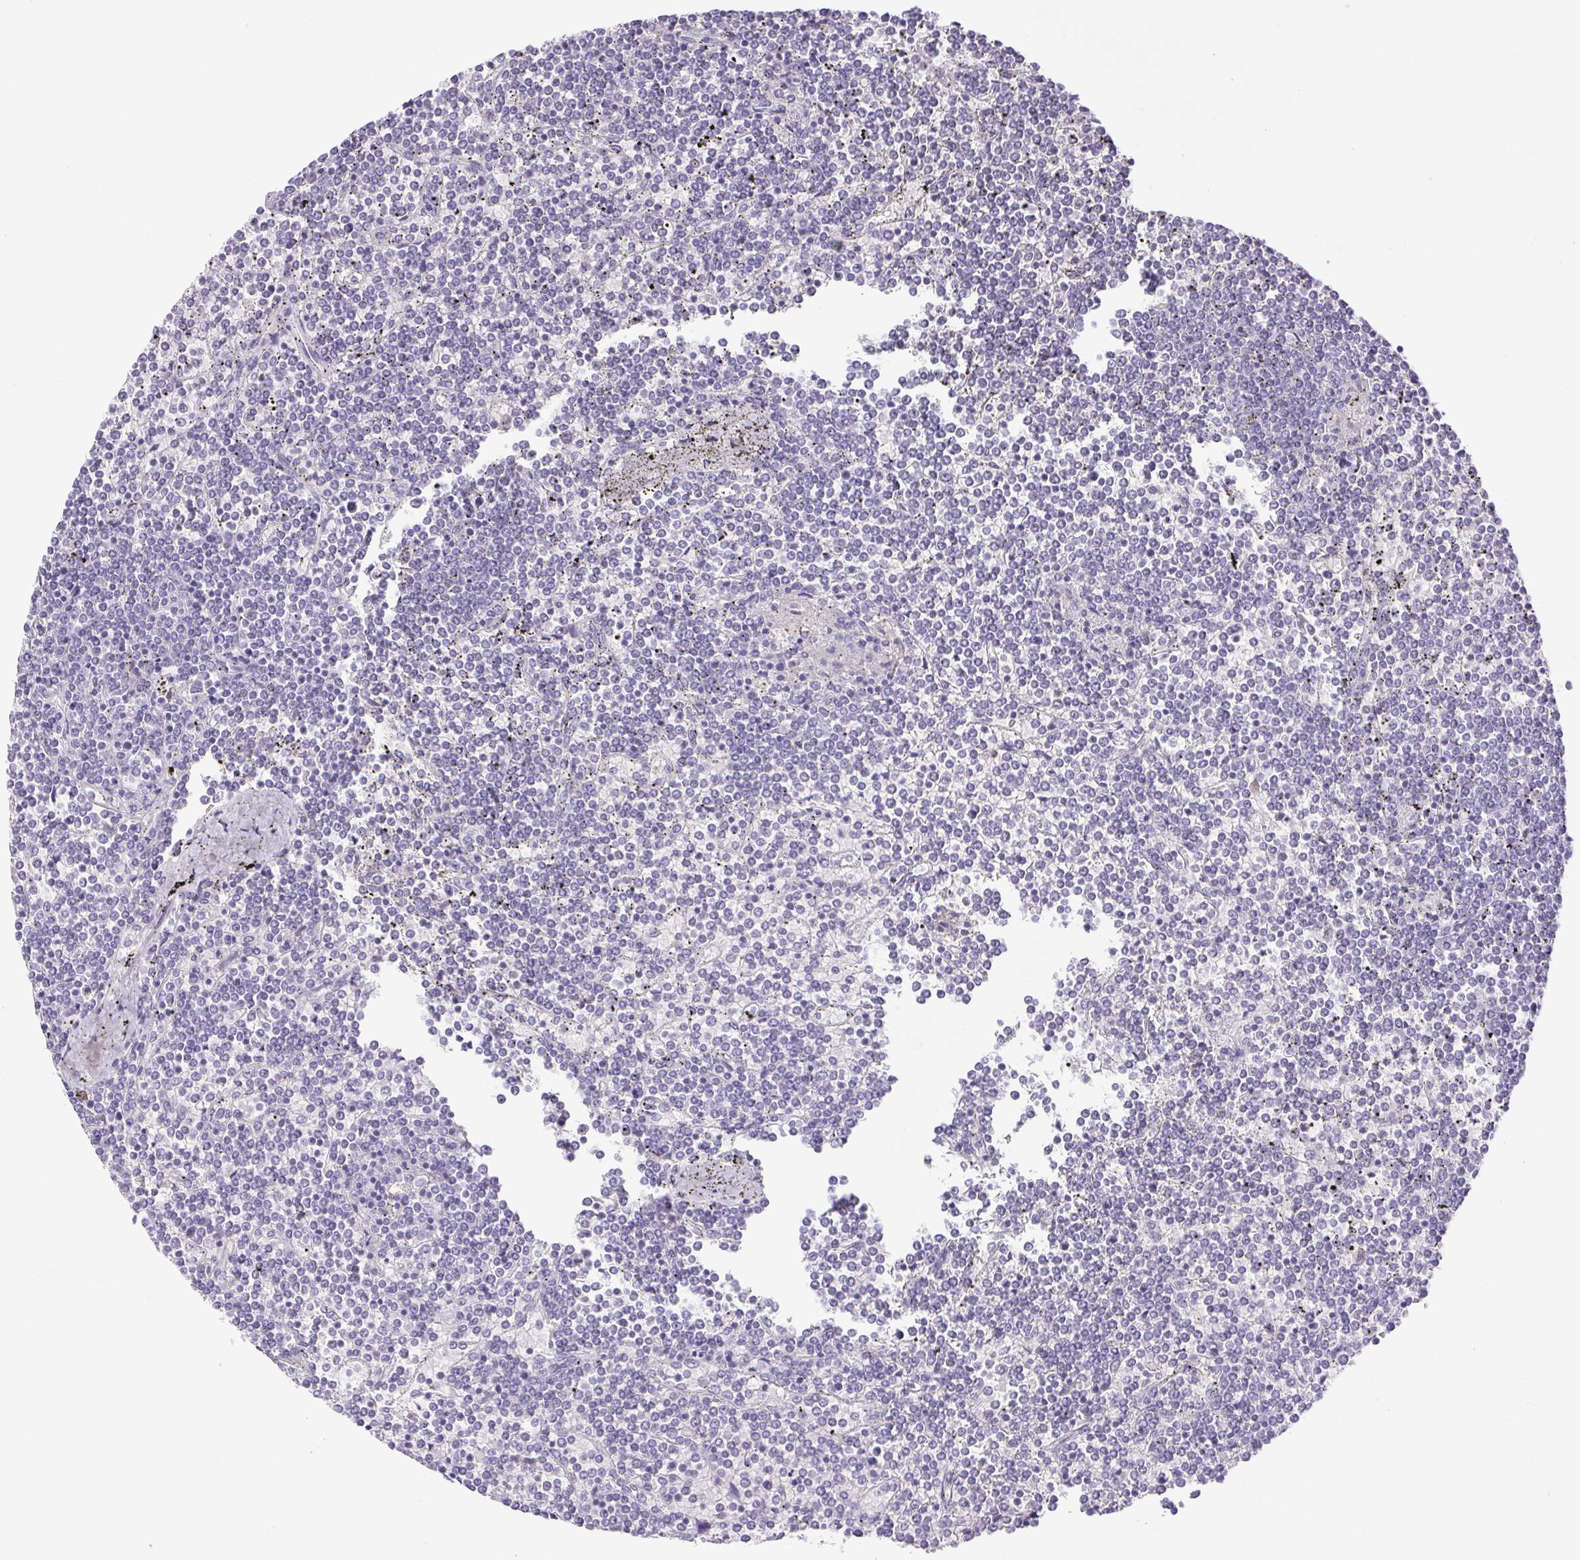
{"staining": {"intensity": "negative", "quantity": "none", "location": "none"}, "tissue": "lymphoma", "cell_type": "Tumor cells", "image_type": "cancer", "snomed": [{"axis": "morphology", "description": "Malignant lymphoma, non-Hodgkin's type, Low grade"}, {"axis": "topography", "description": "Spleen"}], "caption": "Malignant lymphoma, non-Hodgkin's type (low-grade) was stained to show a protein in brown. There is no significant expression in tumor cells.", "gene": "PAPPA2", "patient": {"sex": "female", "age": 19}}